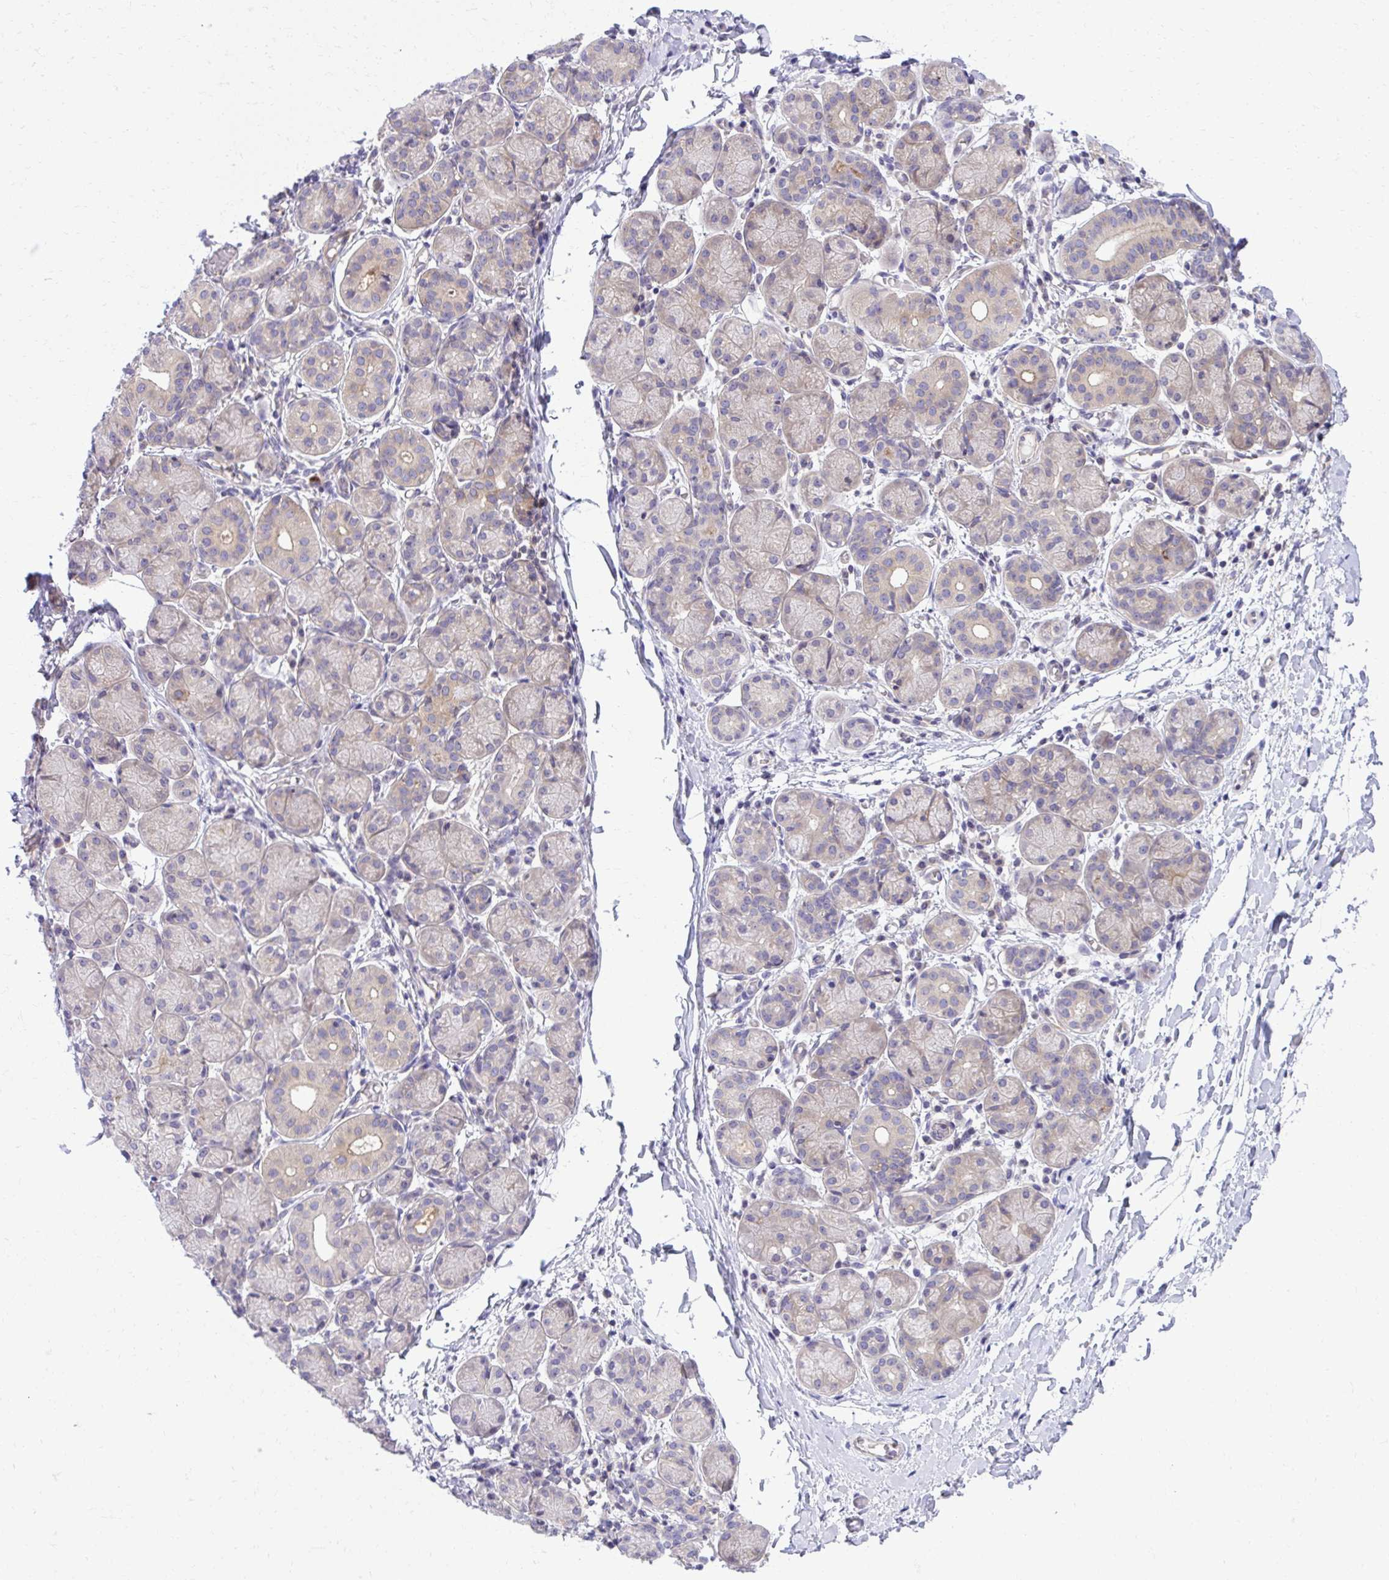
{"staining": {"intensity": "weak", "quantity": "25%-75%", "location": "cytoplasmic/membranous"}, "tissue": "salivary gland", "cell_type": "Glandular cells", "image_type": "normal", "snomed": [{"axis": "morphology", "description": "Normal tissue, NOS"}, {"axis": "topography", "description": "Salivary gland"}], "caption": "Immunohistochemical staining of normal salivary gland shows low levels of weak cytoplasmic/membranous staining in approximately 25%-75% of glandular cells. (DAB IHC, brown staining for protein, blue staining for nuclei).", "gene": "PPP5C", "patient": {"sex": "female", "age": 24}}